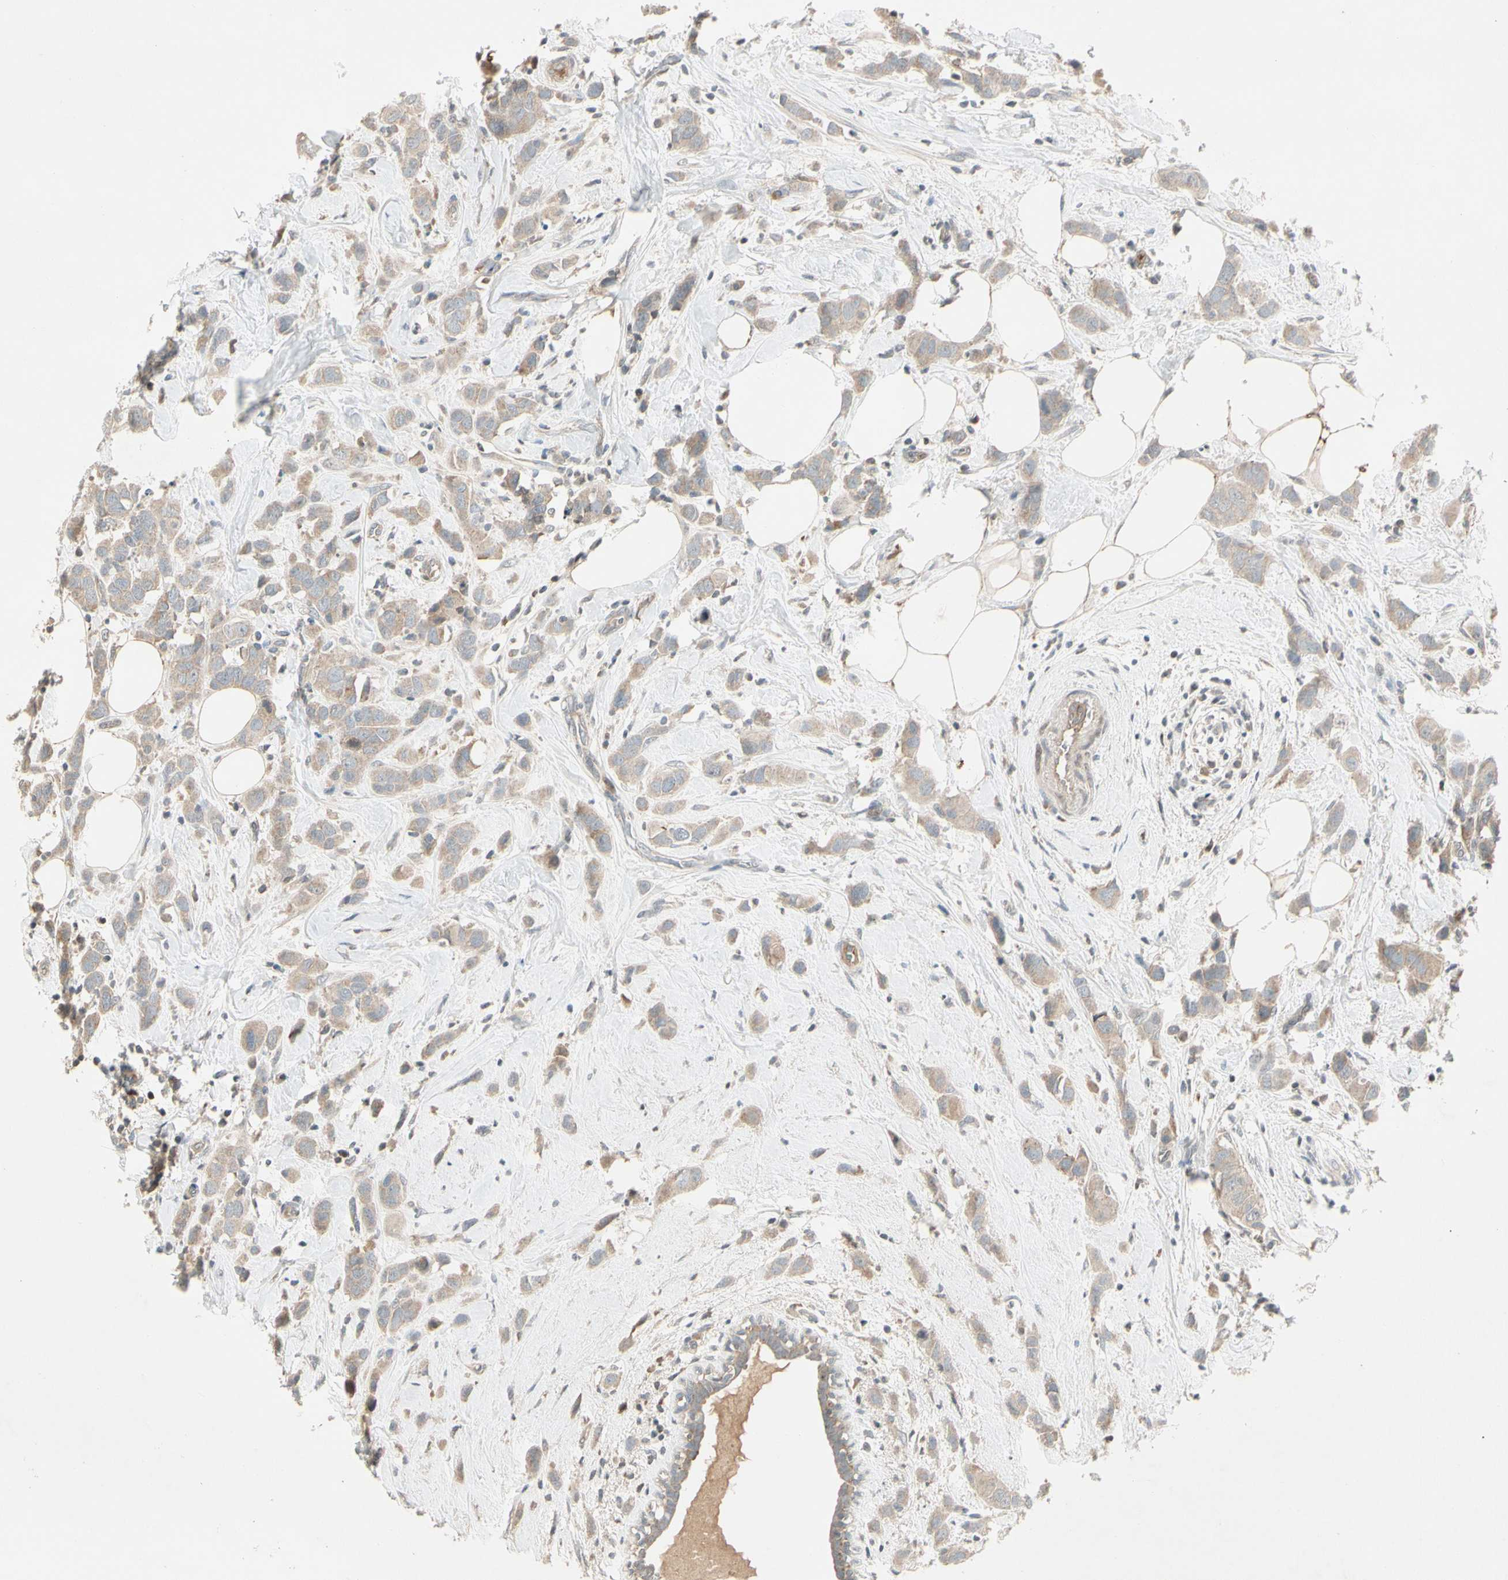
{"staining": {"intensity": "weak", "quantity": ">75%", "location": "cytoplasmic/membranous"}, "tissue": "breast cancer", "cell_type": "Tumor cells", "image_type": "cancer", "snomed": [{"axis": "morphology", "description": "Normal tissue, NOS"}, {"axis": "morphology", "description": "Duct carcinoma"}, {"axis": "topography", "description": "Breast"}], "caption": "A high-resolution micrograph shows IHC staining of breast cancer (infiltrating ductal carcinoma), which shows weak cytoplasmic/membranous expression in about >75% of tumor cells. The staining was performed using DAB to visualize the protein expression in brown, while the nuclei were stained in blue with hematoxylin (Magnification: 20x).", "gene": "ICAM5", "patient": {"sex": "female", "age": 50}}